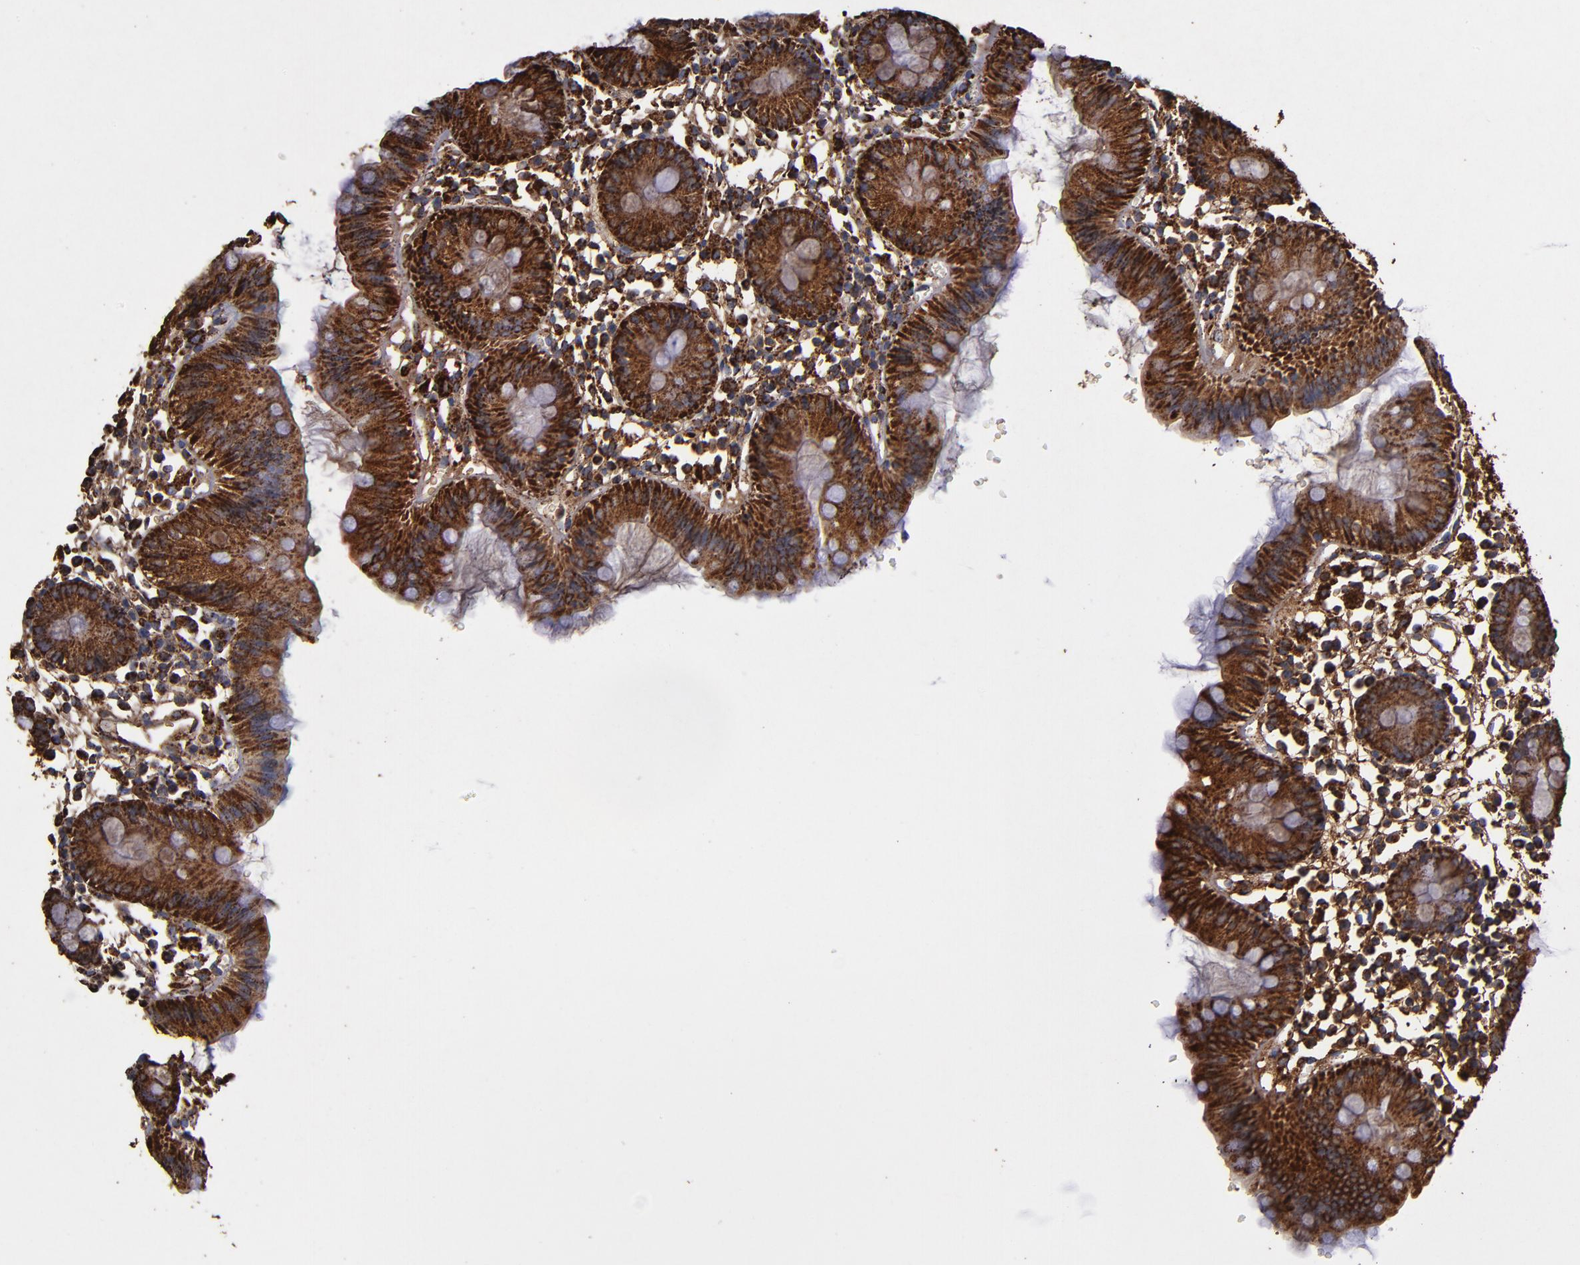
{"staining": {"intensity": "moderate", "quantity": ">75%", "location": "cytoplasmic/membranous"}, "tissue": "colon", "cell_type": "Endothelial cells", "image_type": "normal", "snomed": [{"axis": "morphology", "description": "Normal tissue, NOS"}, {"axis": "topography", "description": "Colon"}], "caption": "Human colon stained with a brown dye exhibits moderate cytoplasmic/membranous positive expression in approximately >75% of endothelial cells.", "gene": "SOD2", "patient": {"sex": "male", "age": 14}}